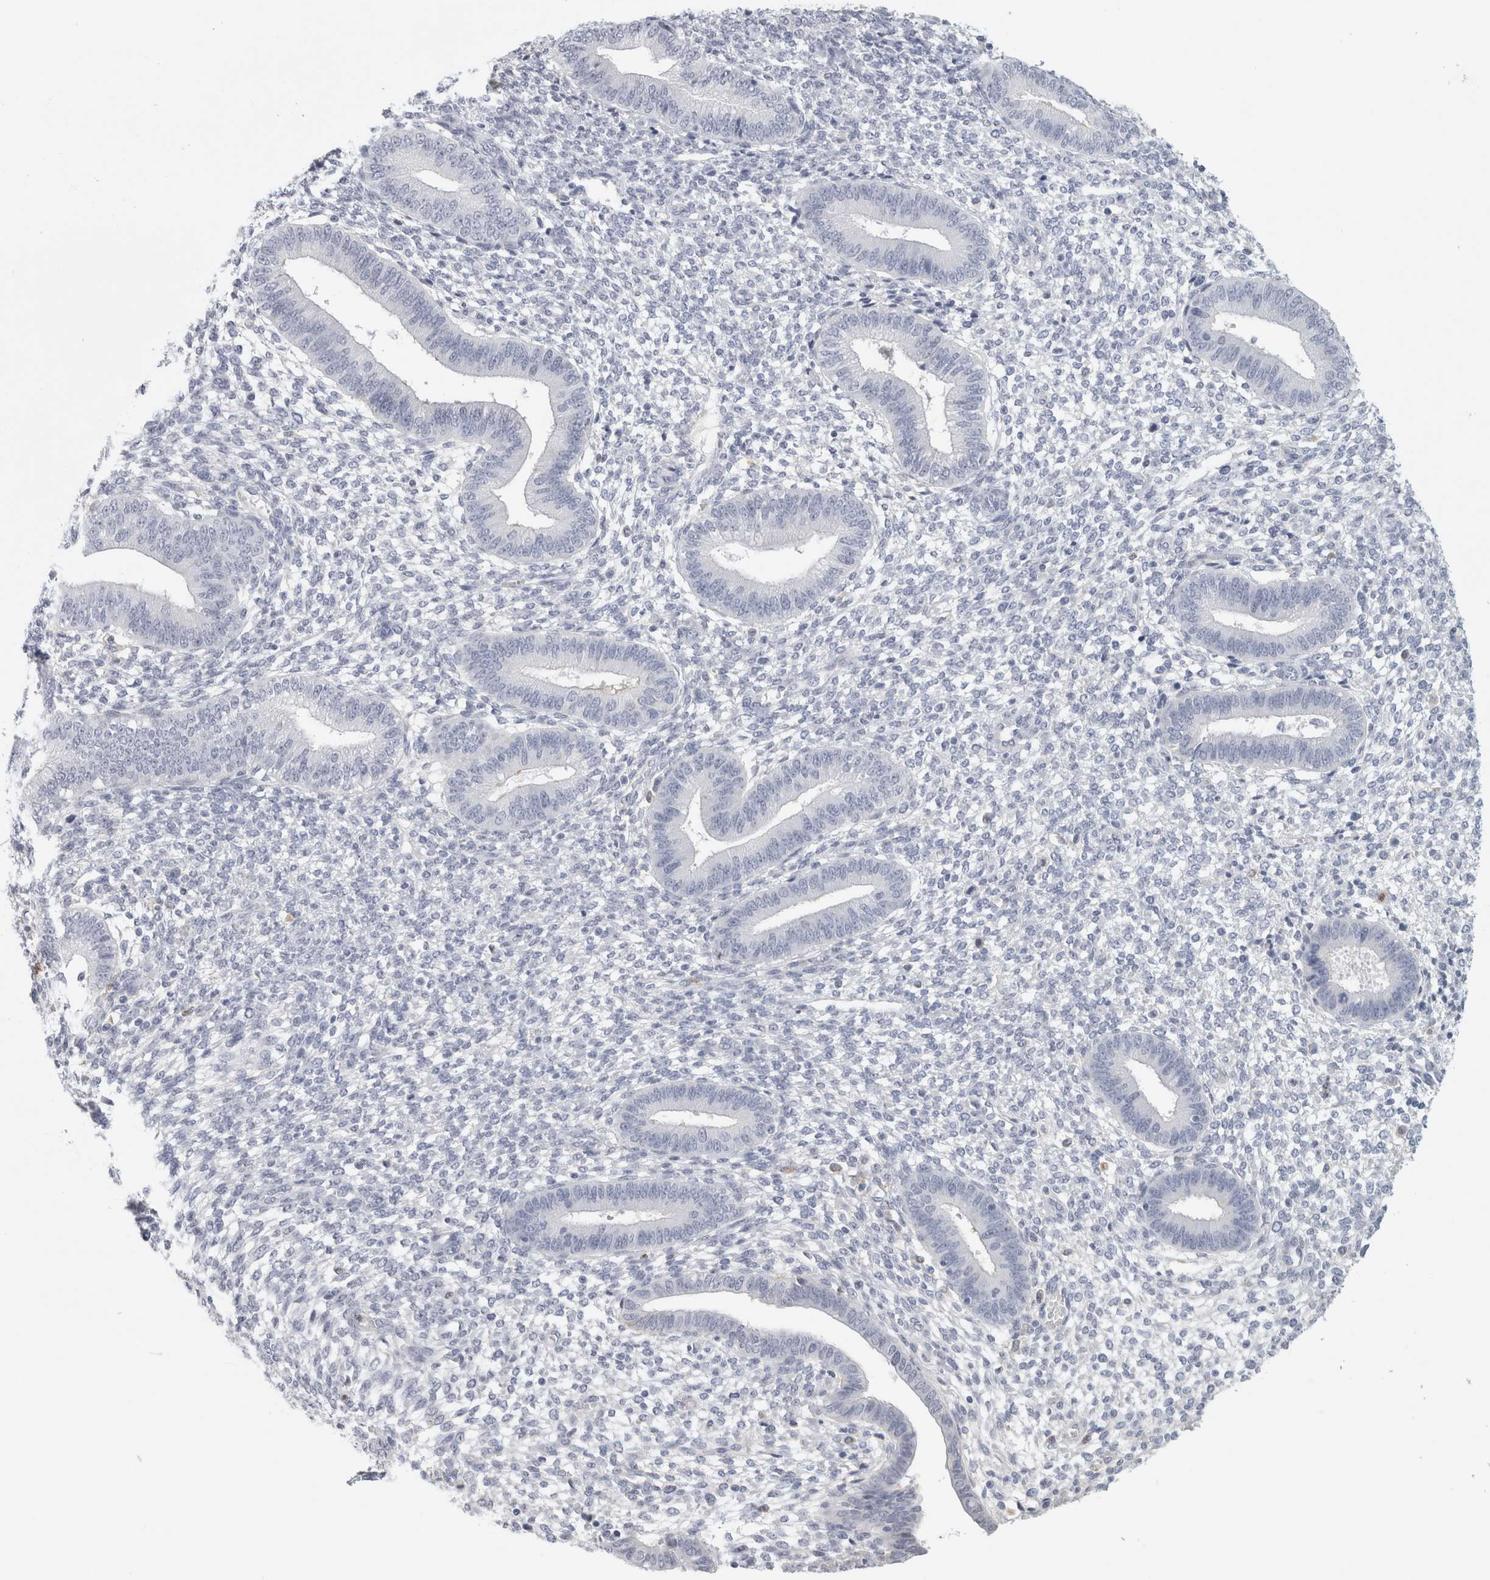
{"staining": {"intensity": "negative", "quantity": "none", "location": "none"}, "tissue": "endometrium", "cell_type": "Cells in endometrial stroma", "image_type": "normal", "snomed": [{"axis": "morphology", "description": "Normal tissue, NOS"}, {"axis": "topography", "description": "Endometrium"}], "caption": "Human endometrium stained for a protein using IHC displays no expression in cells in endometrial stroma.", "gene": "FGL2", "patient": {"sex": "female", "age": 46}}